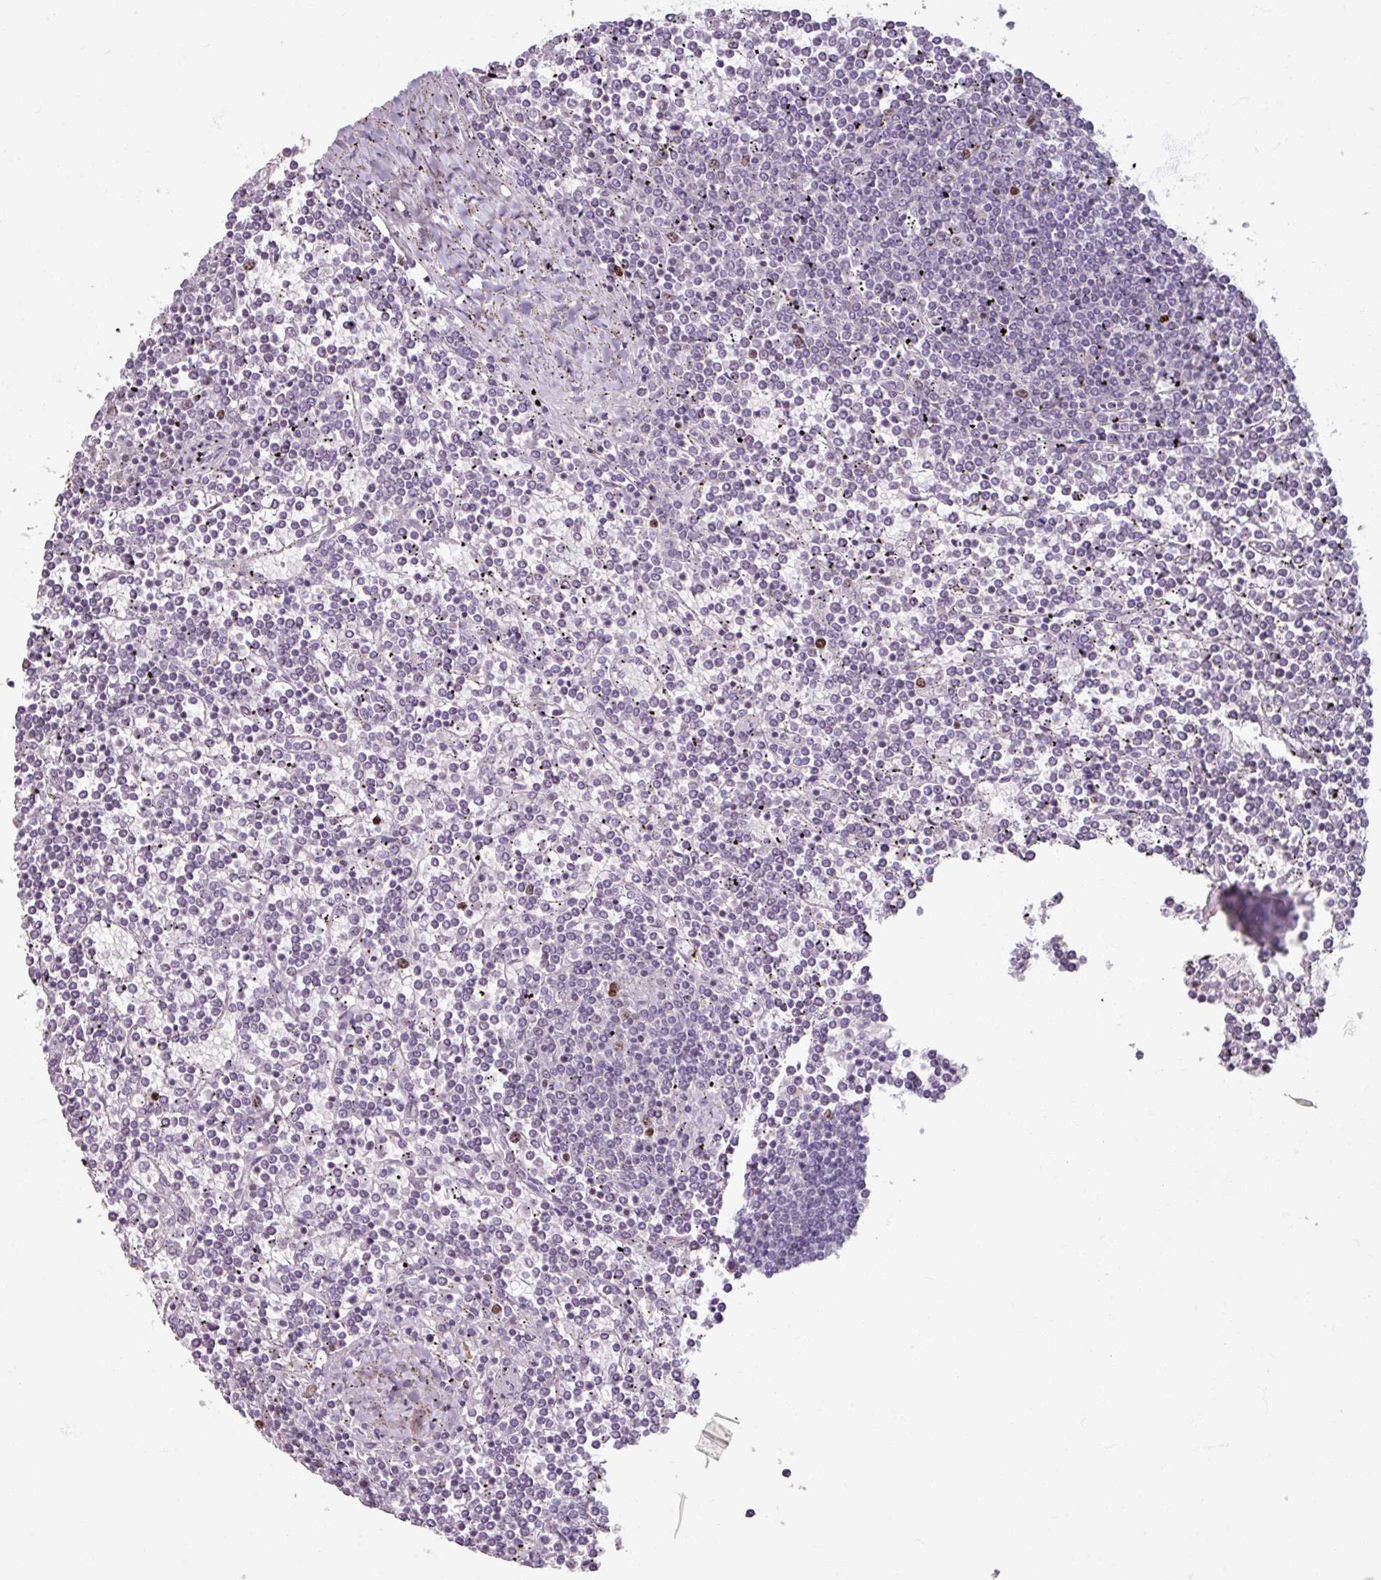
{"staining": {"intensity": "negative", "quantity": "none", "location": "none"}, "tissue": "lymphoma", "cell_type": "Tumor cells", "image_type": "cancer", "snomed": [{"axis": "morphology", "description": "Malignant lymphoma, non-Hodgkin's type, Low grade"}, {"axis": "topography", "description": "Spleen"}], "caption": "An immunohistochemistry photomicrograph of lymphoma is shown. There is no staining in tumor cells of lymphoma.", "gene": "ATAD2", "patient": {"sex": "female", "age": 19}}